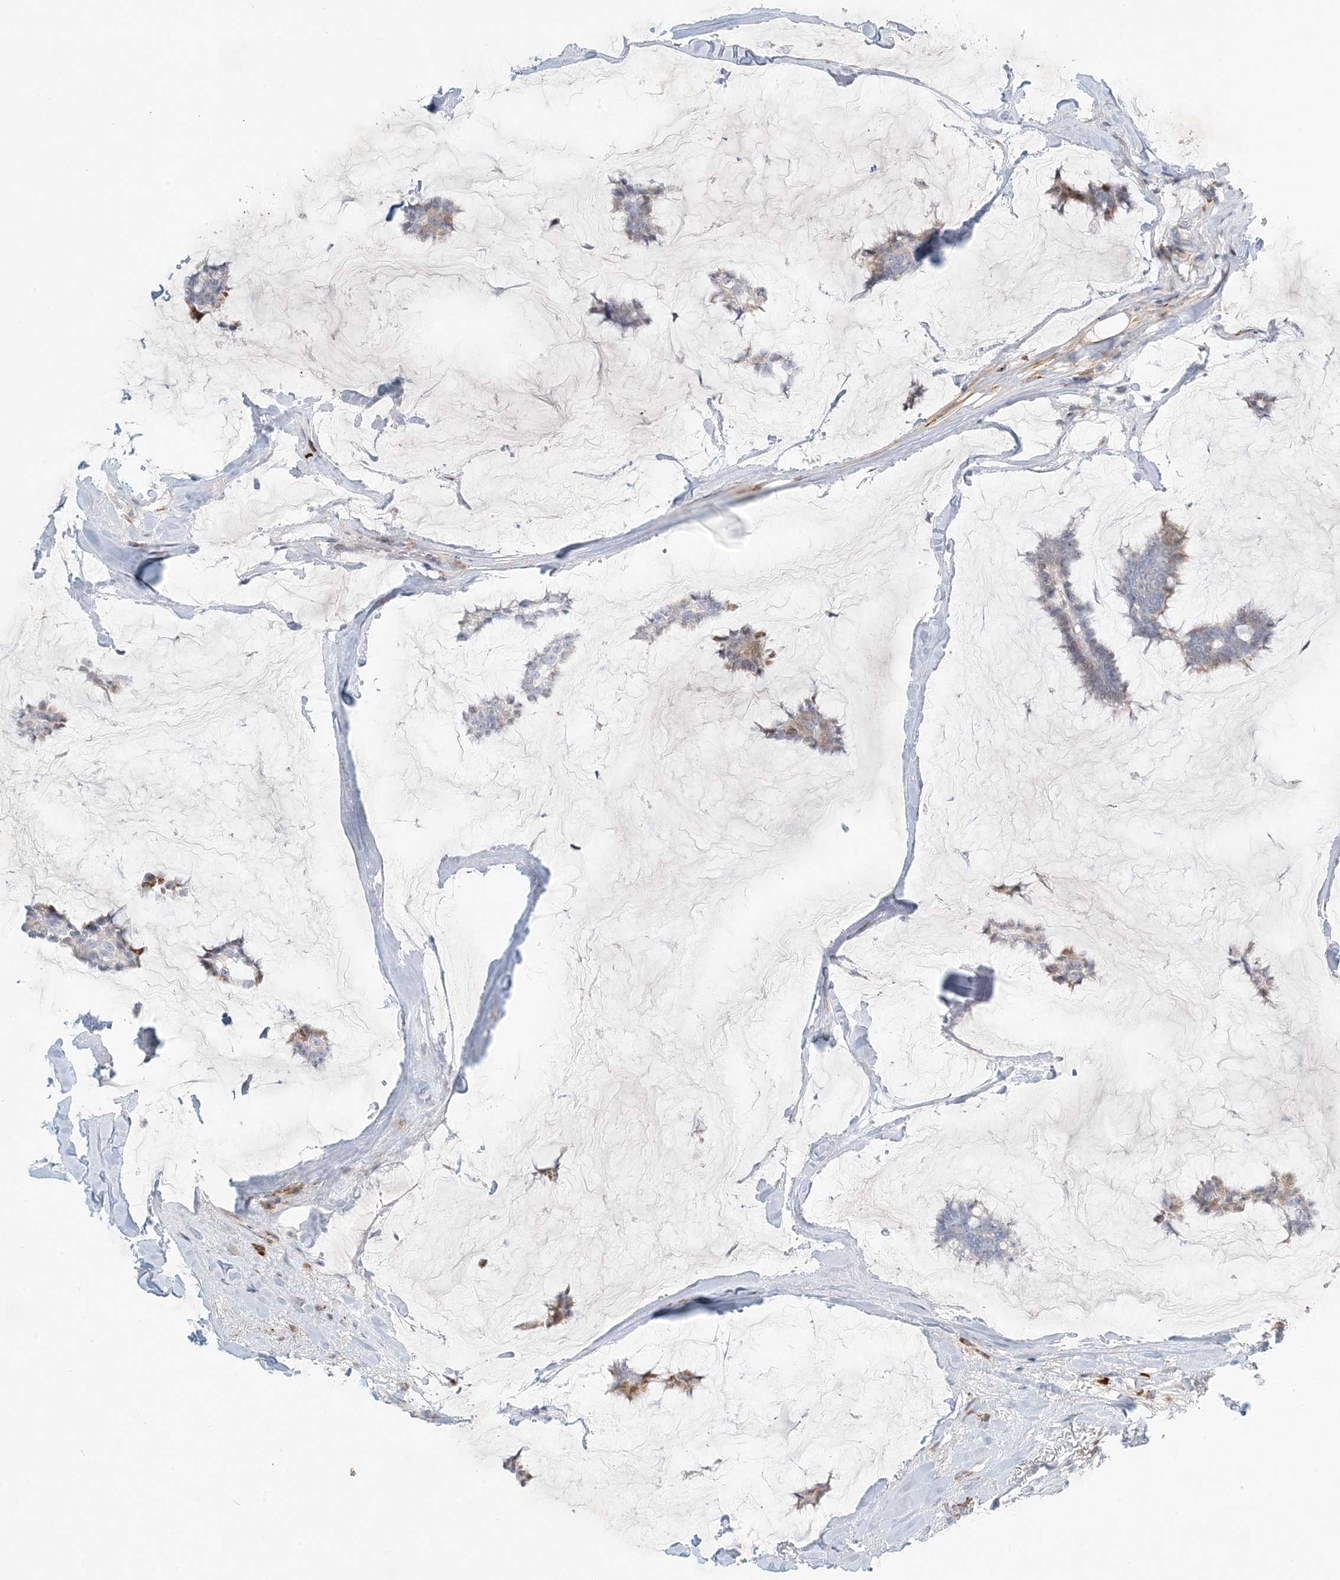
{"staining": {"intensity": "weak", "quantity": "<25%", "location": "cytoplasmic/membranous"}, "tissue": "breast cancer", "cell_type": "Tumor cells", "image_type": "cancer", "snomed": [{"axis": "morphology", "description": "Duct carcinoma"}, {"axis": "topography", "description": "Breast"}], "caption": "Immunohistochemical staining of human breast cancer demonstrates no significant positivity in tumor cells.", "gene": "ZNF385D", "patient": {"sex": "female", "age": 93}}